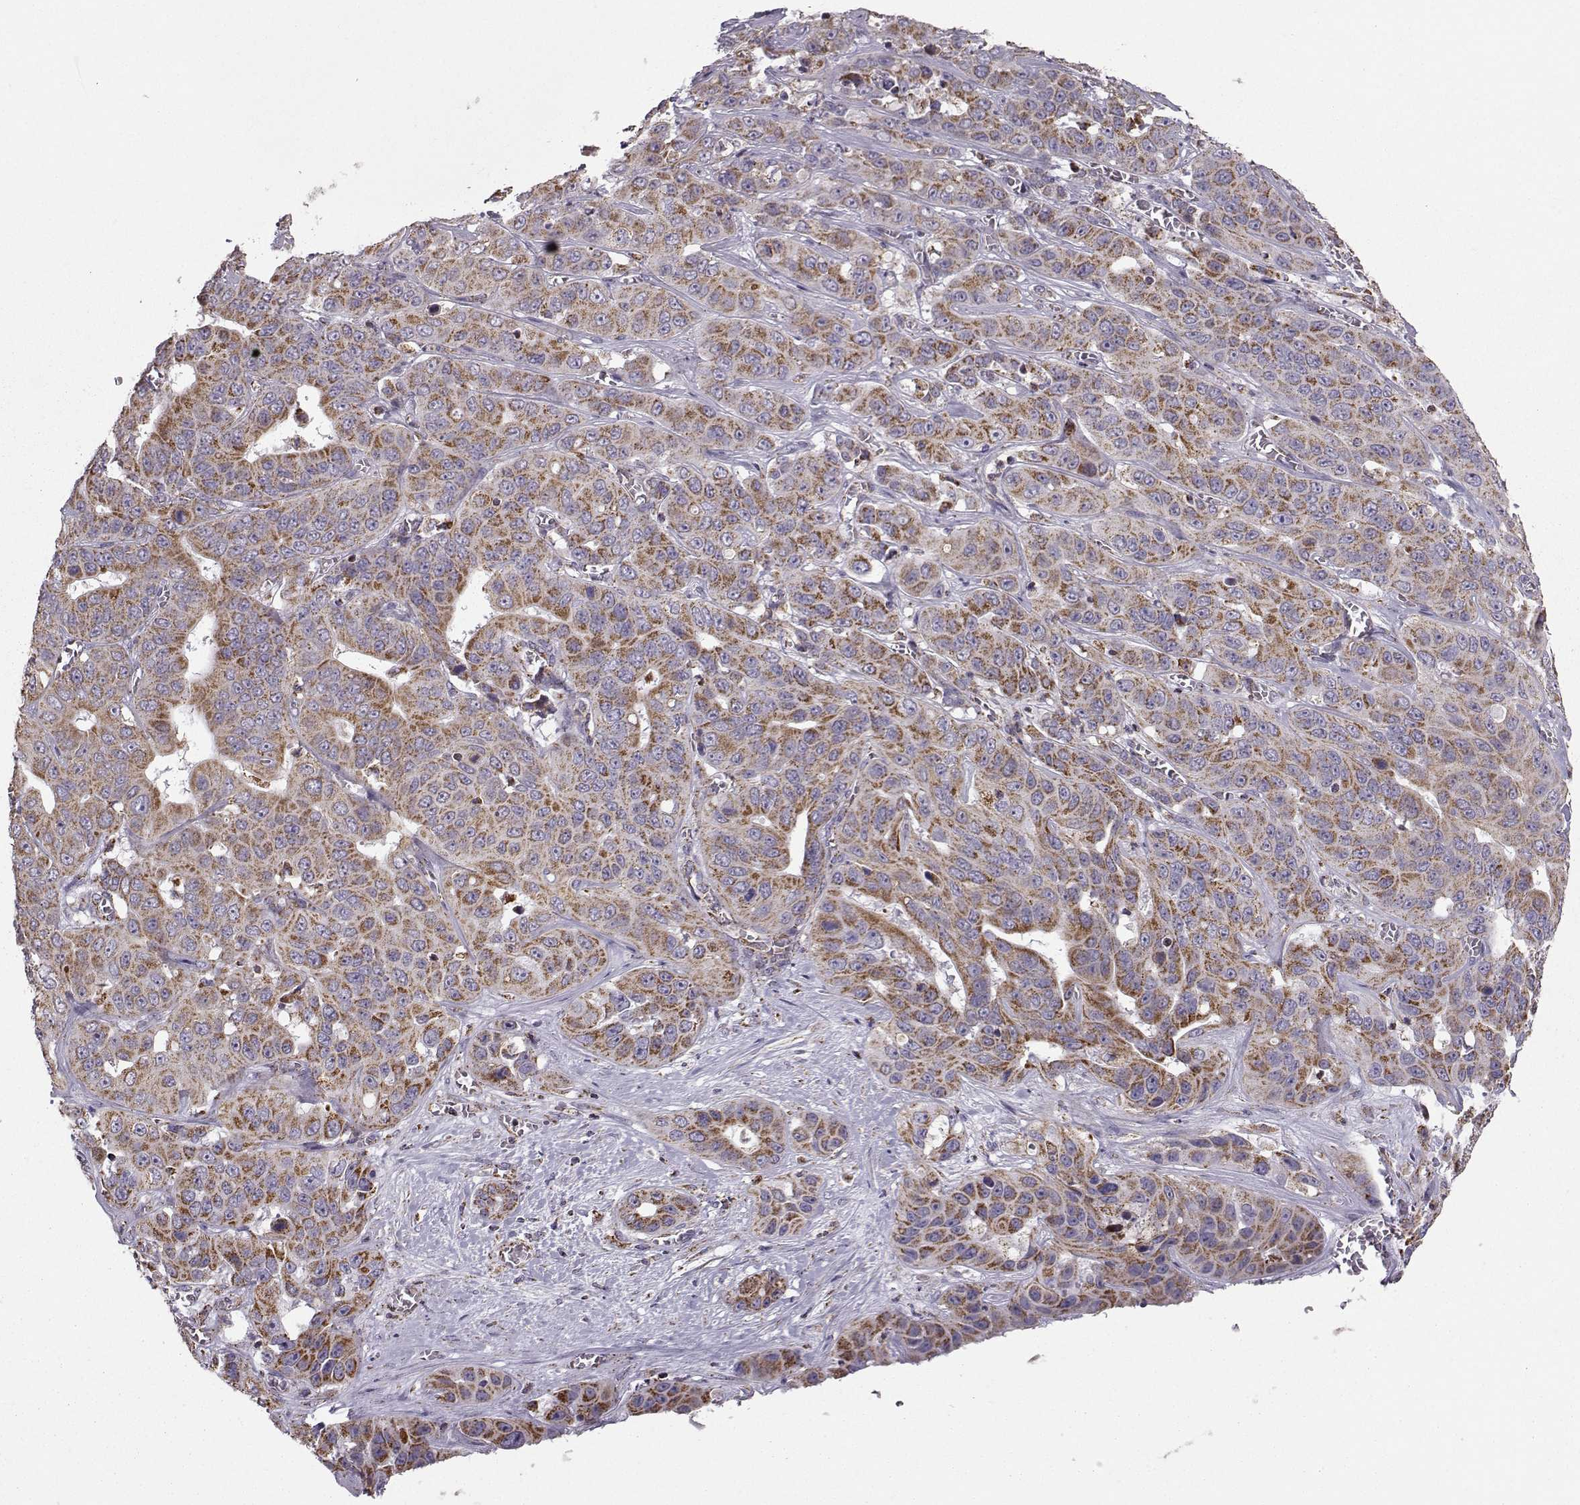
{"staining": {"intensity": "moderate", "quantity": ">75%", "location": "cytoplasmic/membranous"}, "tissue": "liver cancer", "cell_type": "Tumor cells", "image_type": "cancer", "snomed": [{"axis": "morphology", "description": "Cholangiocarcinoma"}, {"axis": "topography", "description": "Liver"}], "caption": "Immunohistochemical staining of liver cholangiocarcinoma exhibits medium levels of moderate cytoplasmic/membranous staining in about >75% of tumor cells. (IHC, brightfield microscopy, high magnification).", "gene": "NECAB3", "patient": {"sex": "female", "age": 52}}